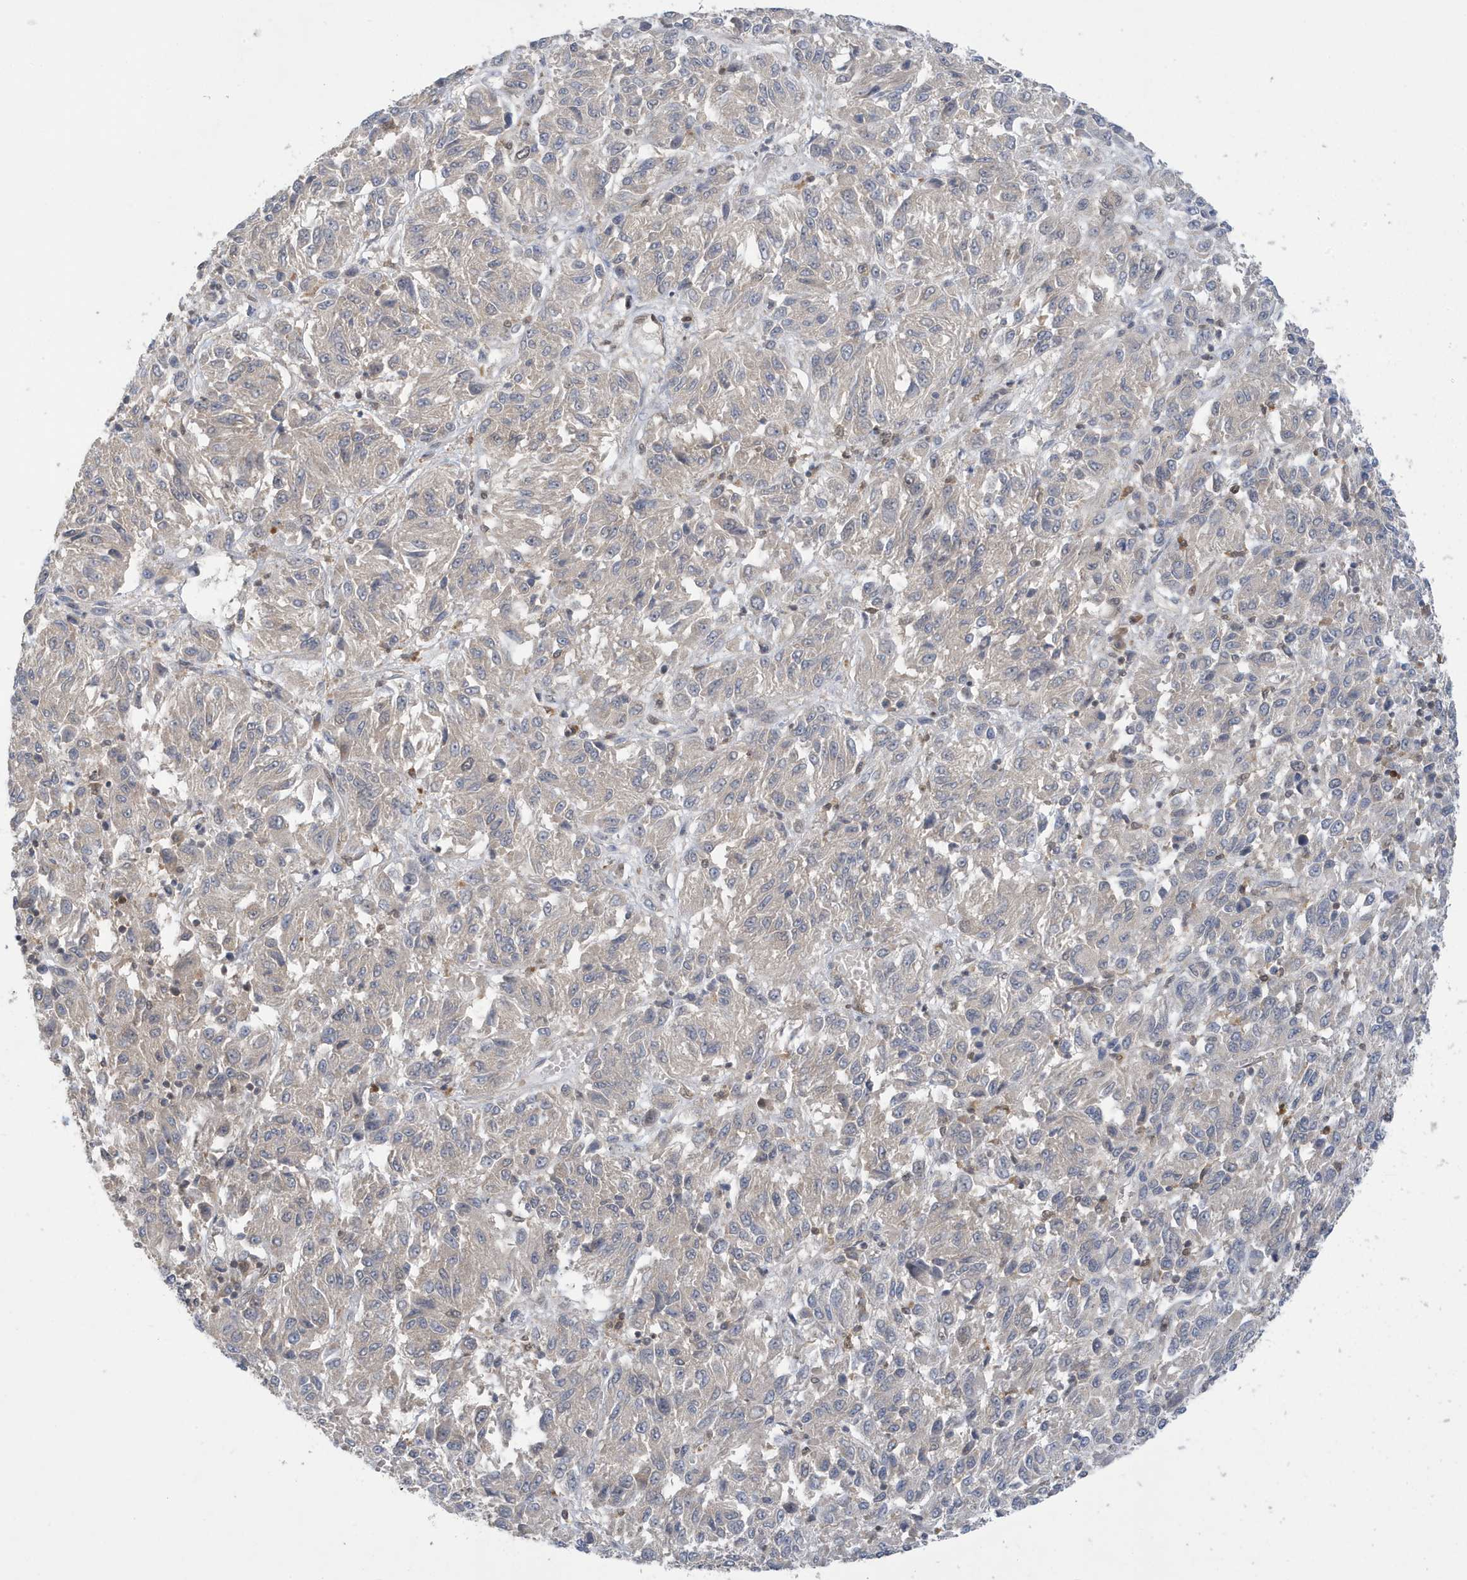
{"staining": {"intensity": "negative", "quantity": "none", "location": "none"}, "tissue": "melanoma", "cell_type": "Tumor cells", "image_type": "cancer", "snomed": [{"axis": "morphology", "description": "Malignant melanoma, Metastatic site"}, {"axis": "topography", "description": "Lung"}], "caption": "Immunohistochemical staining of melanoma demonstrates no significant positivity in tumor cells. (DAB (3,3'-diaminobenzidine) immunohistochemistry (IHC), high magnification).", "gene": "NCOA7", "patient": {"sex": "male", "age": 64}}